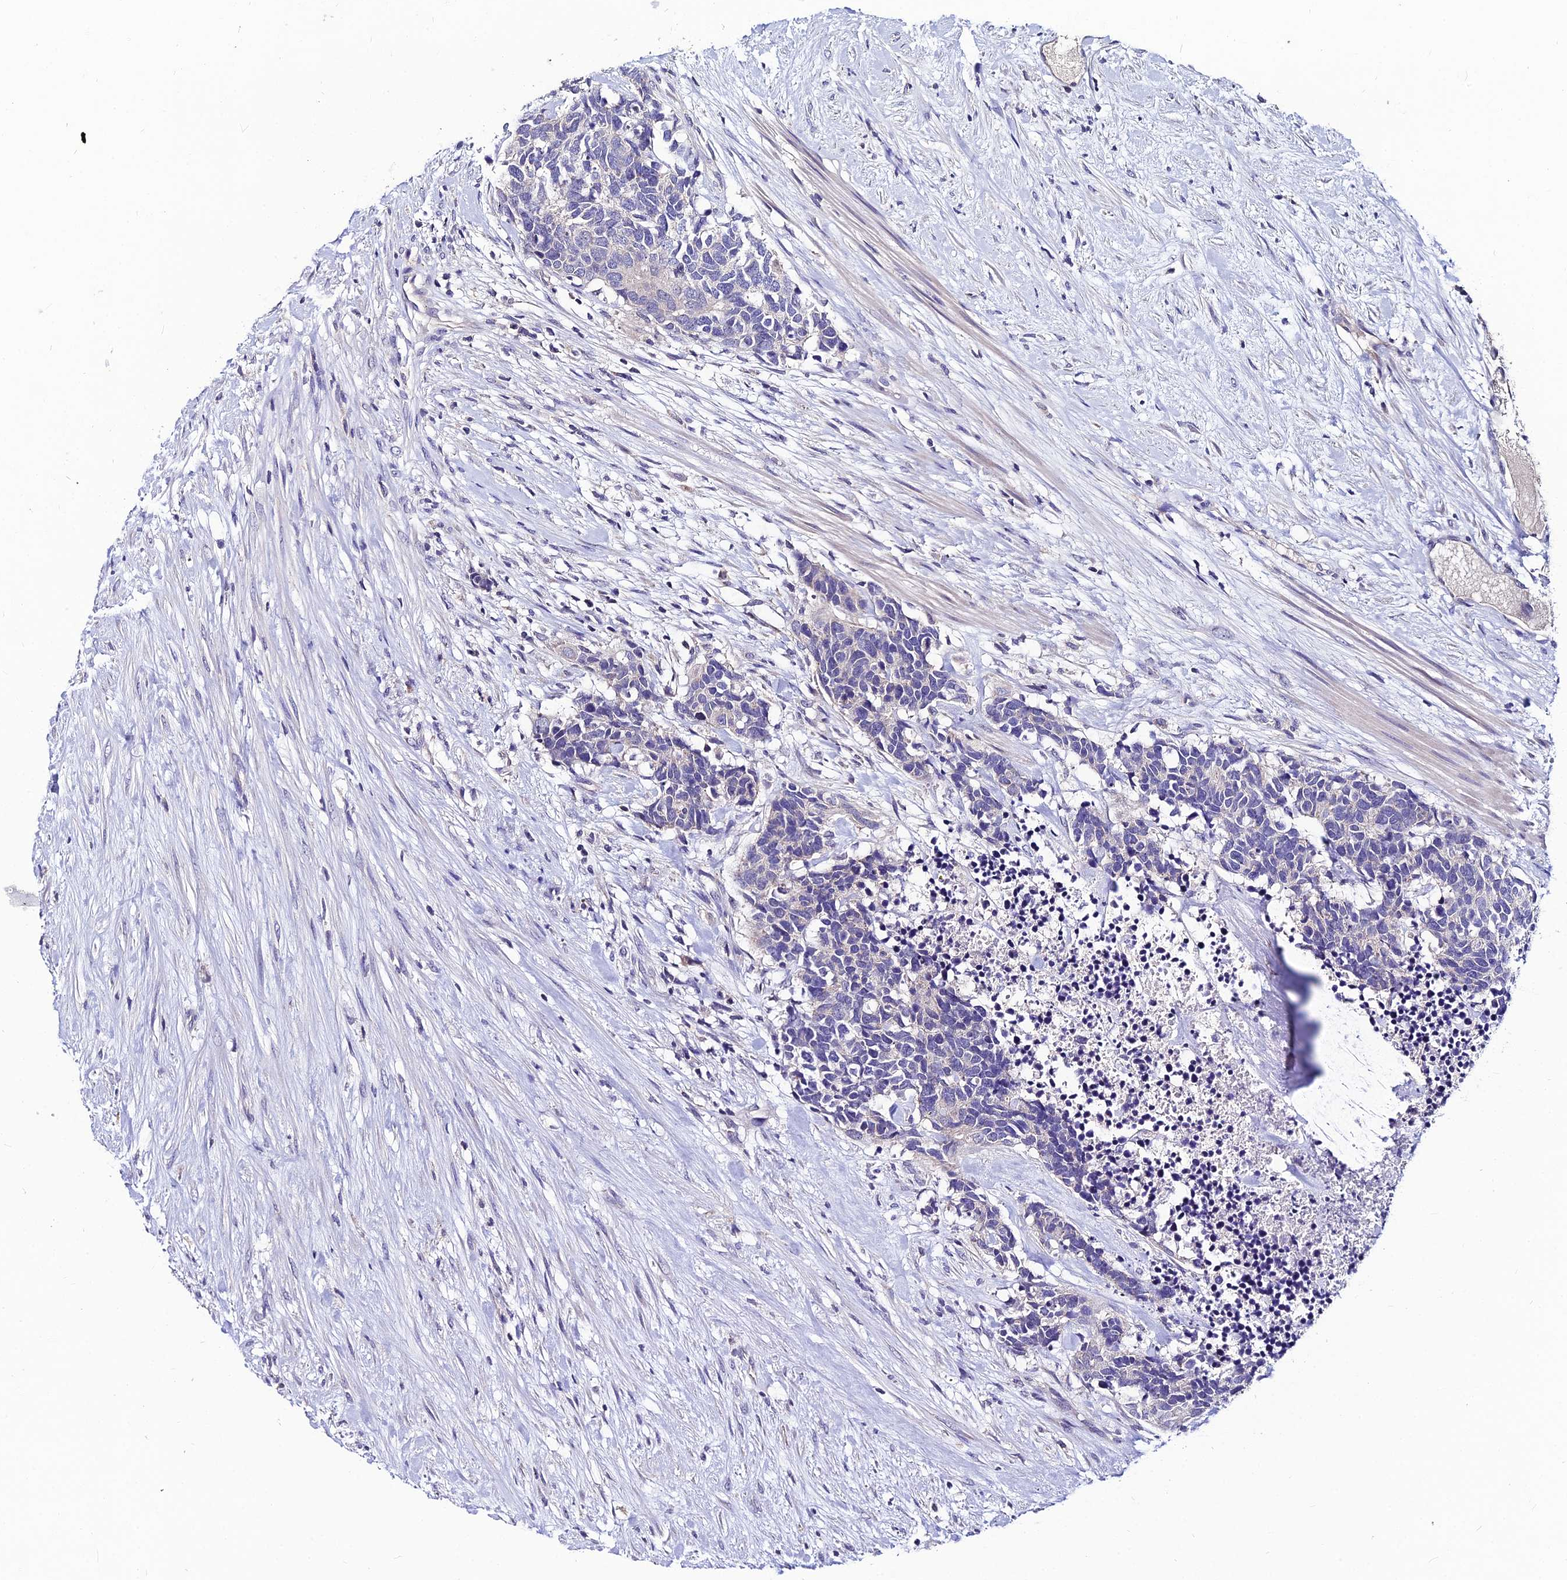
{"staining": {"intensity": "negative", "quantity": "none", "location": "none"}, "tissue": "carcinoid", "cell_type": "Tumor cells", "image_type": "cancer", "snomed": [{"axis": "morphology", "description": "Carcinoma, NOS"}, {"axis": "morphology", "description": "Carcinoid, malignant, NOS"}, {"axis": "topography", "description": "Prostate"}], "caption": "High magnification brightfield microscopy of carcinoid stained with DAB (3,3'-diaminobenzidine) (brown) and counterstained with hematoxylin (blue): tumor cells show no significant positivity.", "gene": "LGALS7", "patient": {"sex": "male", "age": 57}}